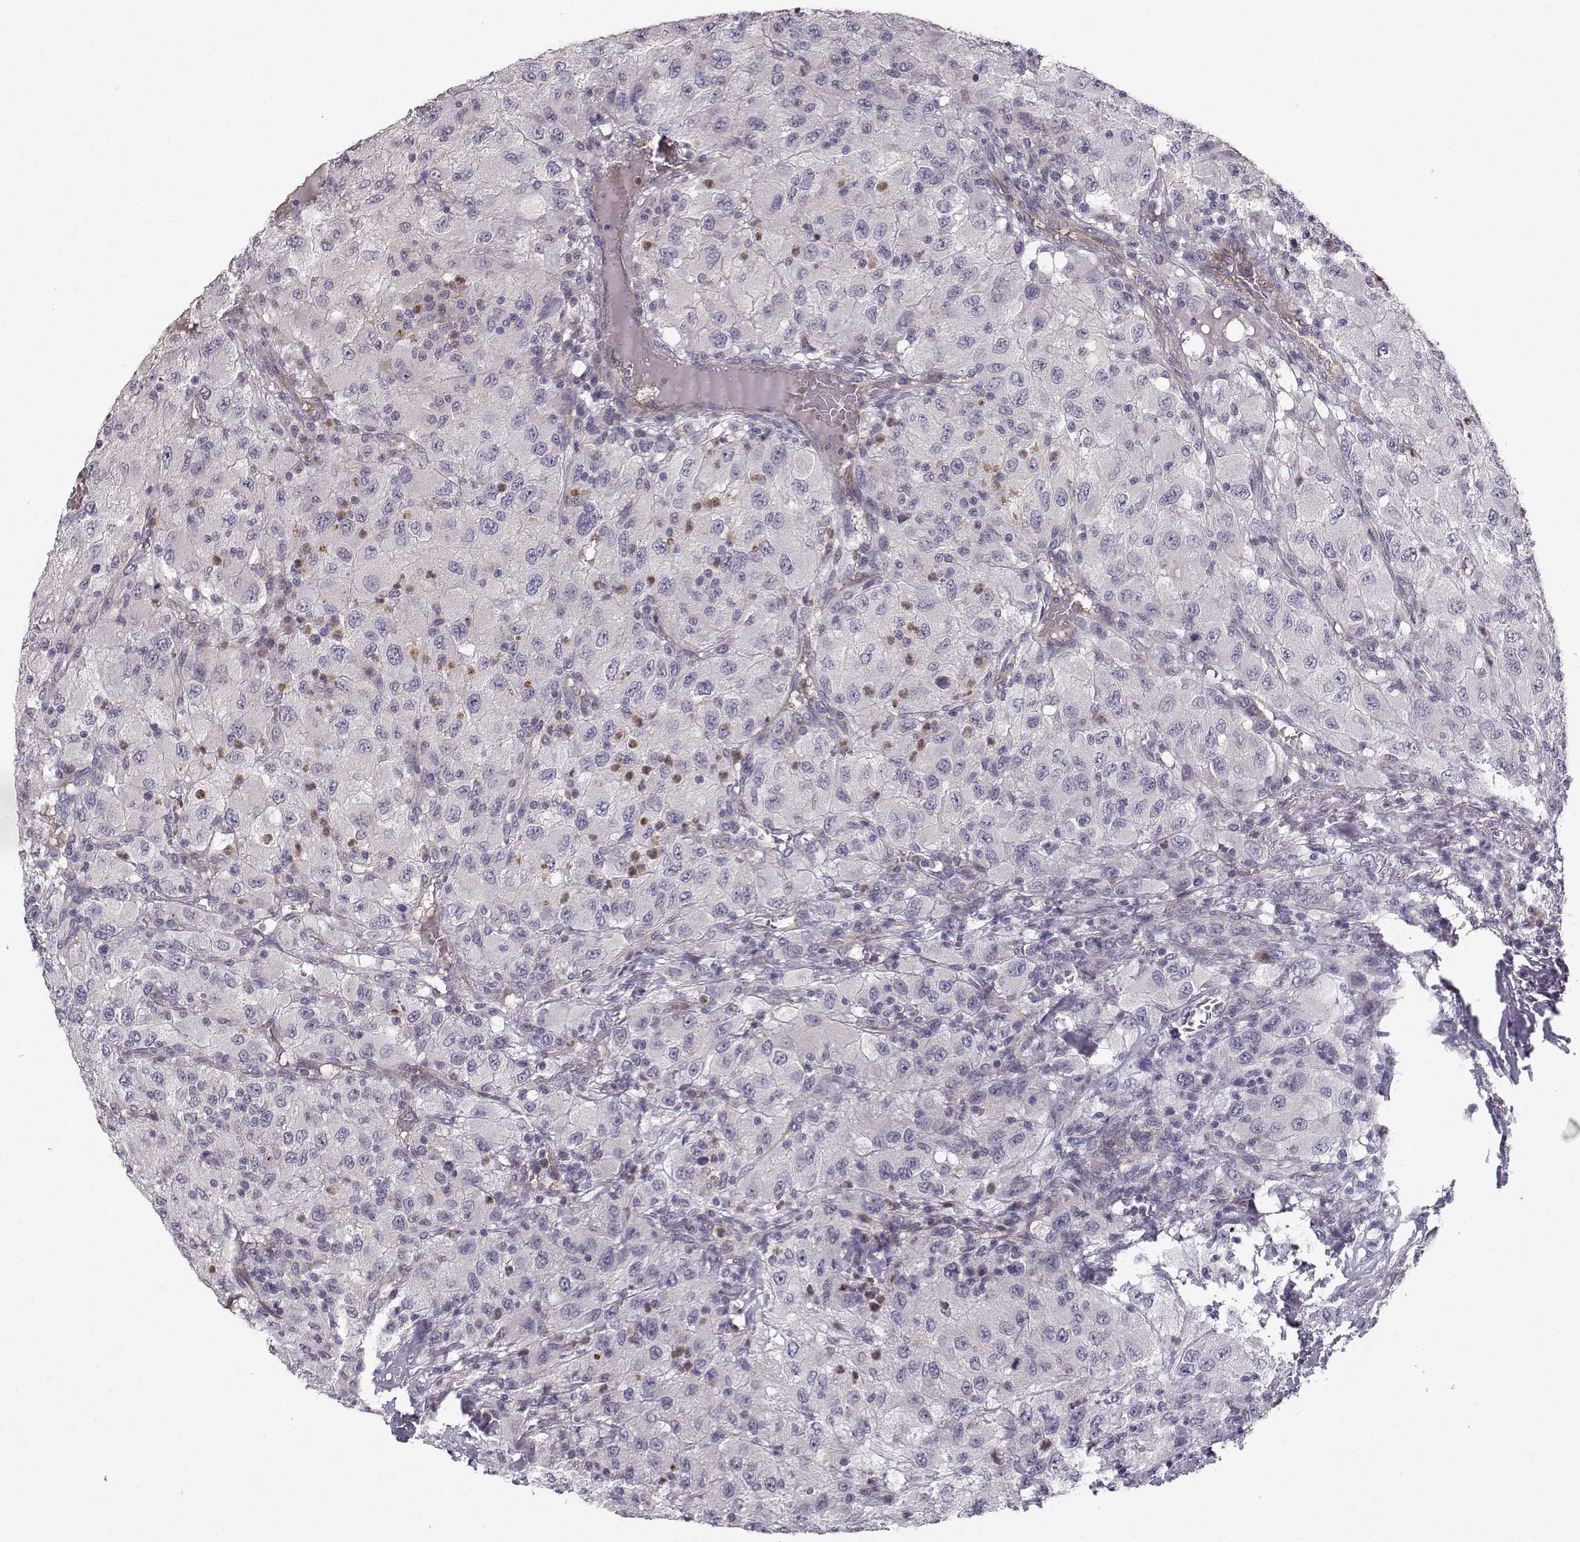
{"staining": {"intensity": "negative", "quantity": "none", "location": "none"}, "tissue": "renal cancer", "cell_type": "Tumor cells", "image_type": "cancer", "snomed": [{"axis": "morphology", "description": "Adenocarcinoma, NOS"}, {"axis": "topography", "description": "Kidney"}], "caption": "Human renal adenocarcinoma stained for a protein using immunohistochemistry demonstrates no staining in tumor cells.", "gene": "OPRD1", "patient": {"sex": "female", "age": 67}}